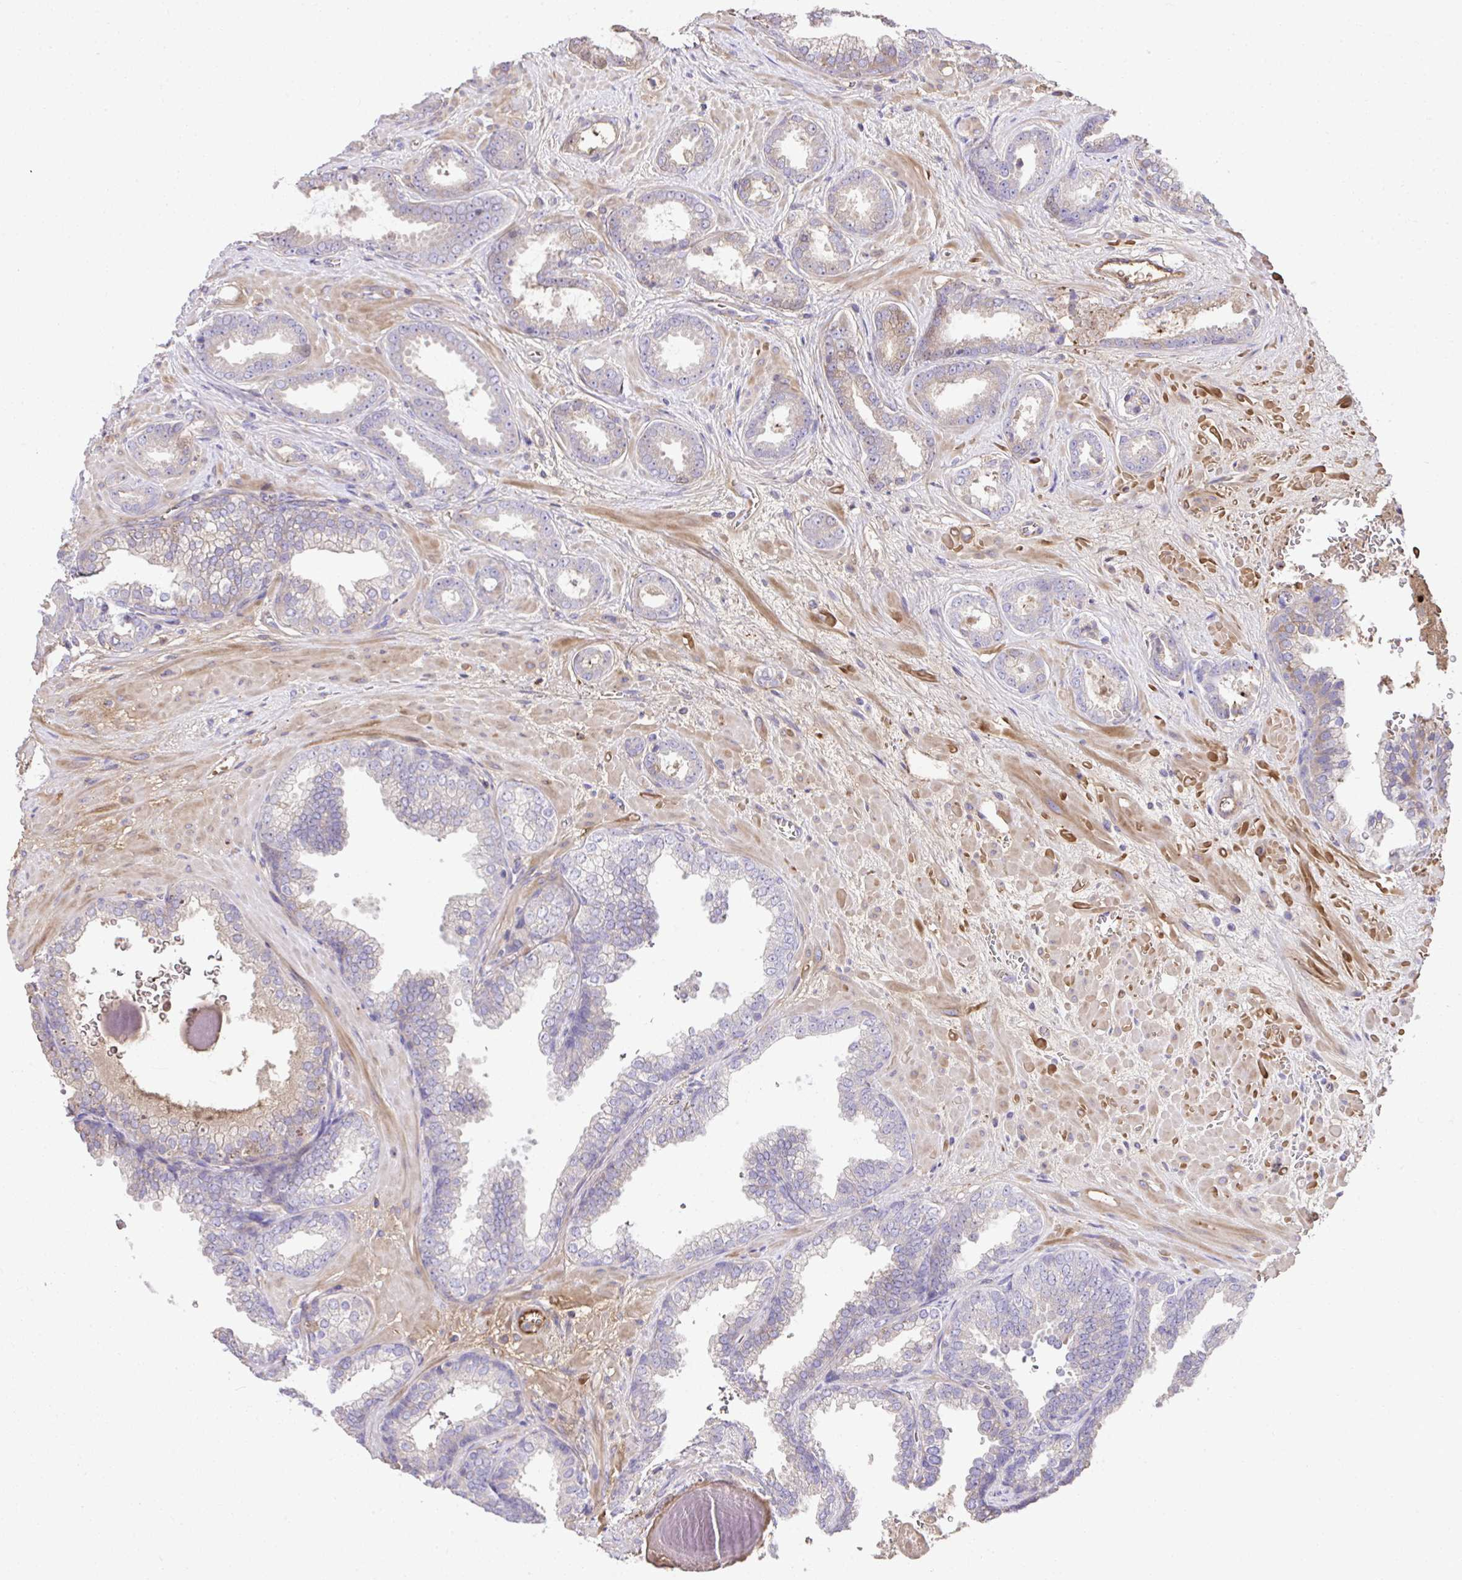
{"staining": {"intensity": "weak", "quantity": "25%-75%", "location": "cytoplasmic/membranous"}, "tissue": "prostate cancer", "cell_type": "Tumor cells", "image_type": "cancer", "snomed": [{"axis": "morphology", "description": "Adenocarcinoma, High grade"}, {"axis": "topography", "description": "Prostate"}], "caption": "The photomicrograph shows immunohistochemical staining of high-grade adenocarcinoma (prostate). There is weak cytoplasmic/membranous staining is appreciated in approximately 25%-75% of tumor cells.", "gene": "CCDC85C", "patient": {"sex": "male", "age": 58}}